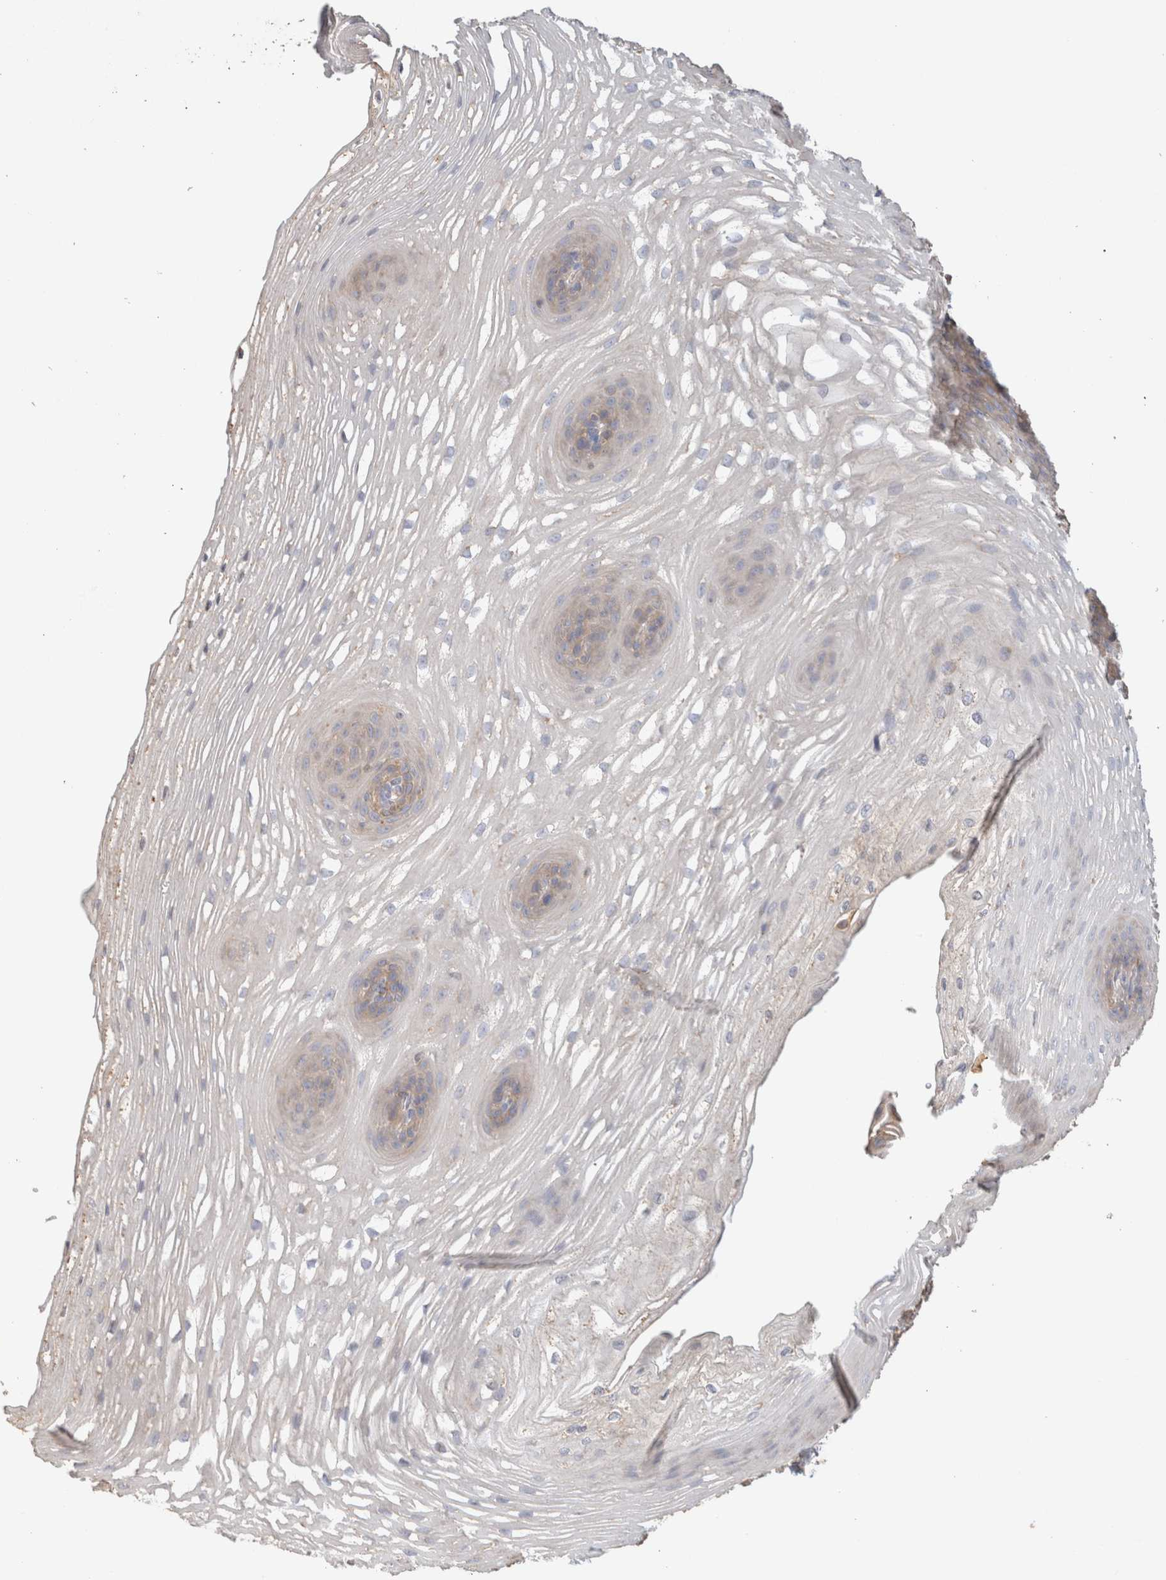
{"staining": {"intensity": "weak", "quantity": "25%-75%", "location": "cytoplasmic/membranous"}, "tissue": "esophagus", "cell_type": "Squamous epithelial cells", "image_type": "normal", "snomed": [{"axis": "morphology", "description": "Normal tissue, NOS"}, {"axis": "topography", "description": "Esophagus"}], "caption": "The histopathology image reveals staining of unremarkable esophagus, revealing weak cytoplasmic/membranous protein staining (brown color) within squamous epithelial cells.", "gene": "PROS1", "patient": {"sex": "female", "age": 66}}